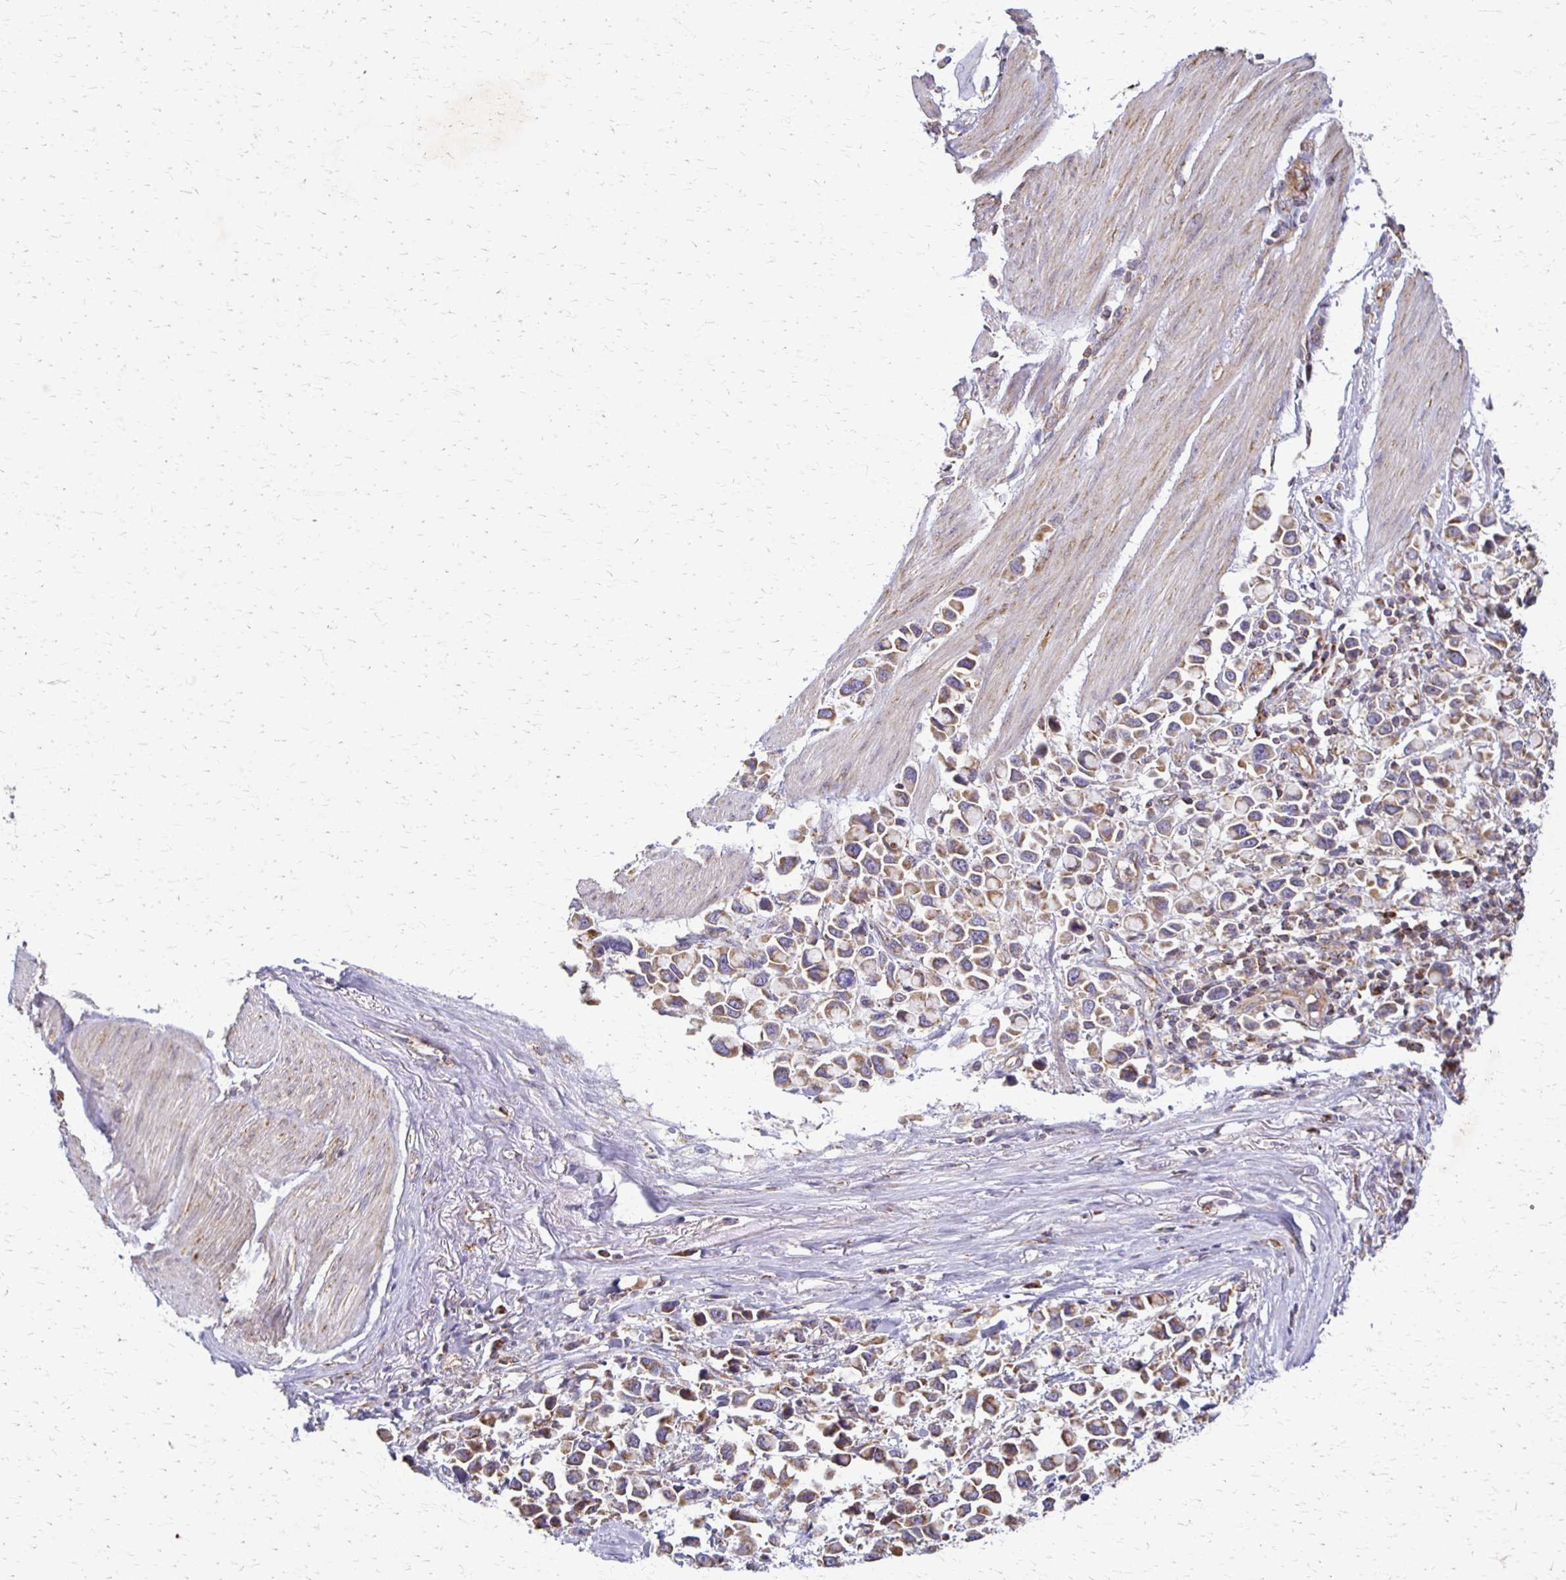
{"staining": {"intensity": "weak", "quantity": "25%-75%", "location": "cytoplasmic/membranous"}, "tissue": "stomach cancer", "cell_type": "Tumor cells", "image_type": "cancer", "snomed": [{"axis": "morphology", "description": "Adenocarcinoma, NOS"}, {"axis": "topography", "description": "Stomach"}], "caption": "Tumor cells display weak cytoplasmic/membranous expression in about 25%-75% of cells in stomach adenocarcinoma.", "gene": "EIF4EBP2", "patient": {"sex": "female", "age": 81}}